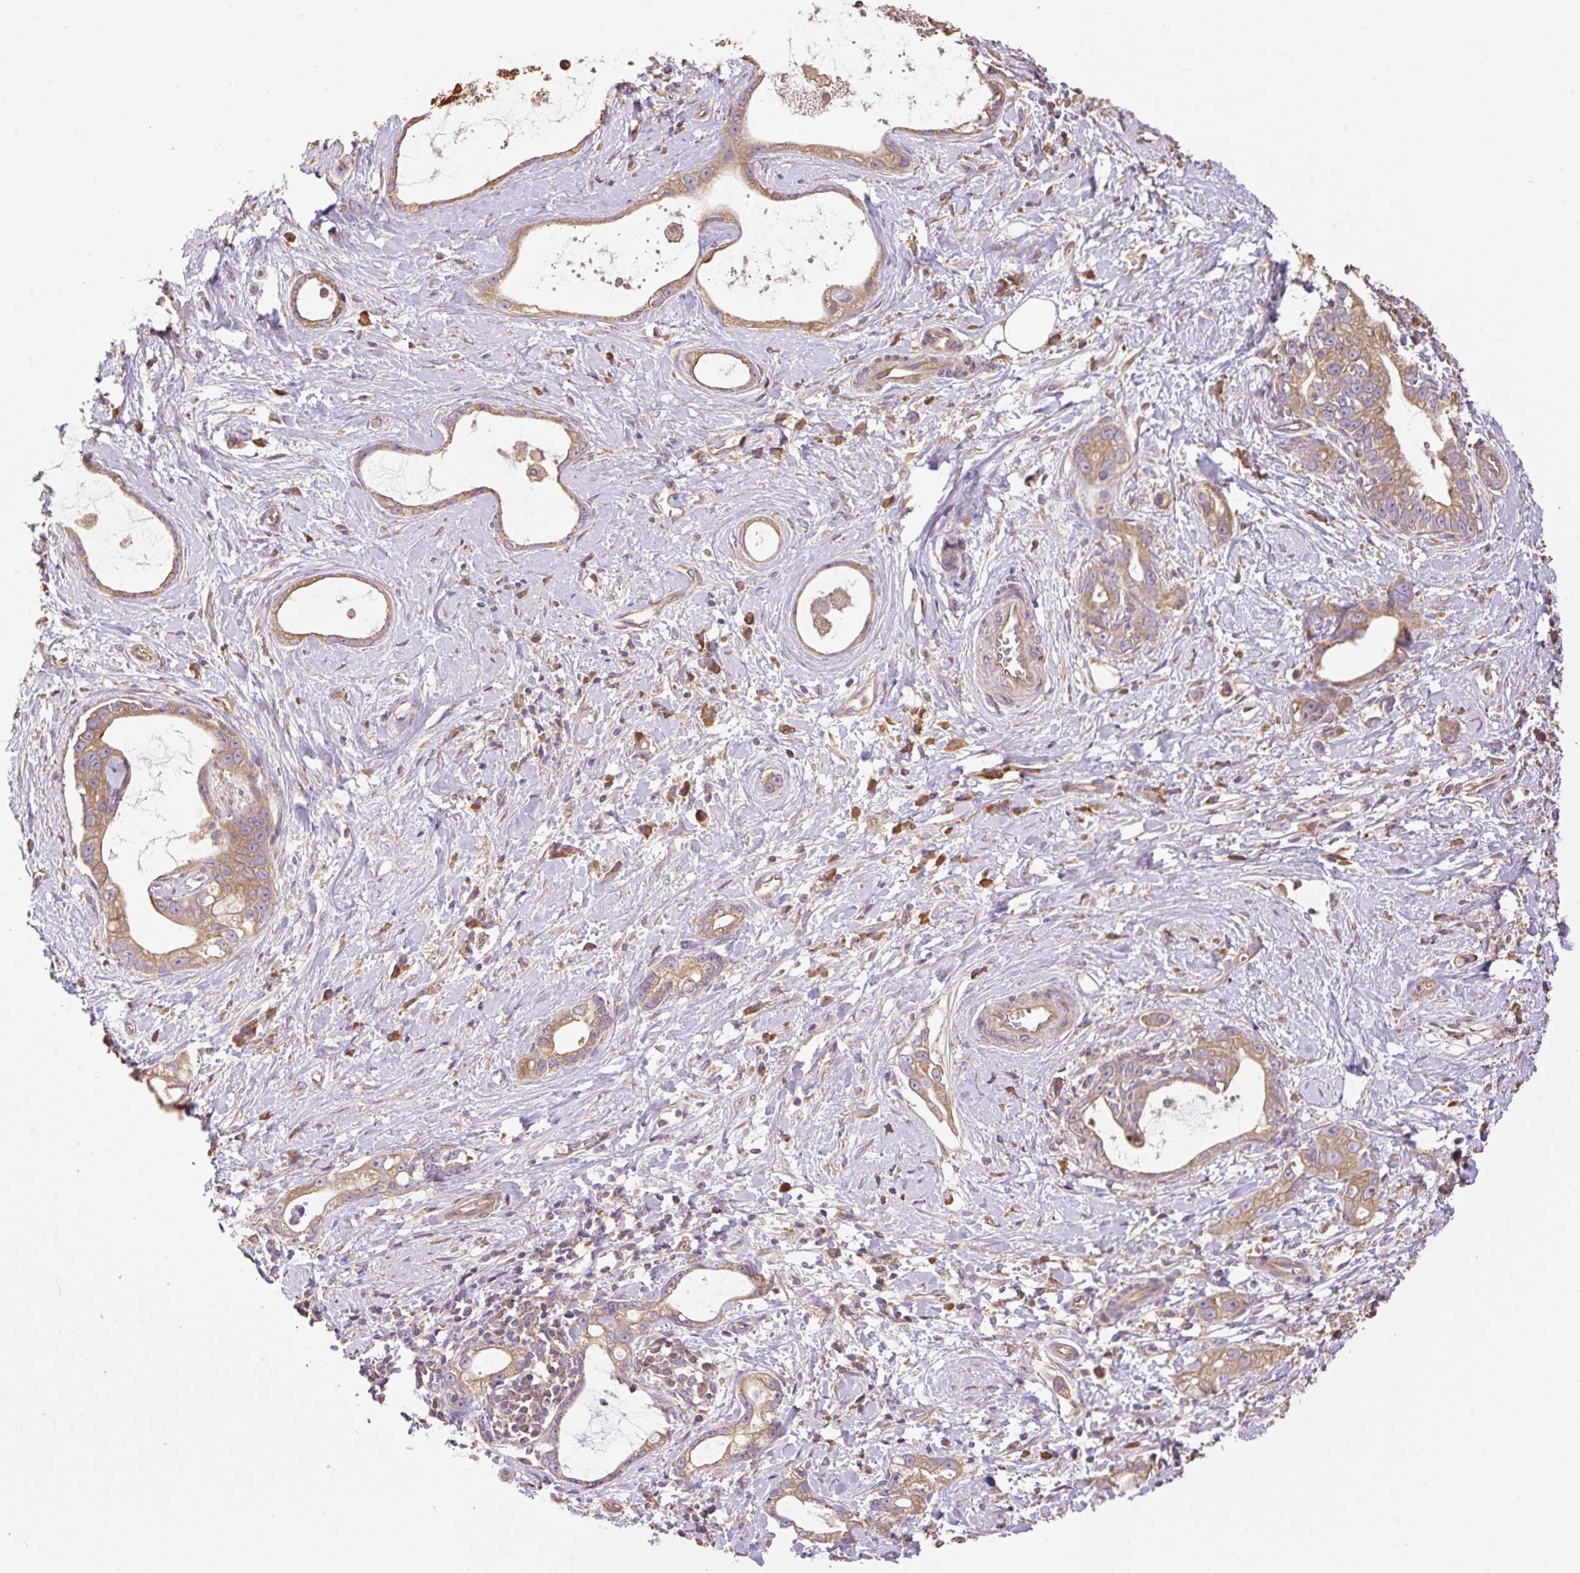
{"staining": {"intensity": "moderate", "quantity": ">75%", "location": "cytoplasmic/membranous"}, "tissue": "stomach cancer", "cell_type": "Tumor cells", "image_type": "cancer", "snomed": [{"axis": "morphology", "description": "Adenocarcinoma, NOS"}, {"axis": "topography", "description": "Stomach"}], "caption": "The micrograph reveals a brown stain indicating the presence of a protein in the cytoplasmic/membranous of tumor cells in adenocarcinoma (stomach). (Stains: DAB (3,3'-diaminobenzidine) in brown, nuclei in blue, Microscopy: brightfield microscopy at high magnification).", "gene": "DESI1", "patient": {"sex": "male", "age": 55}}